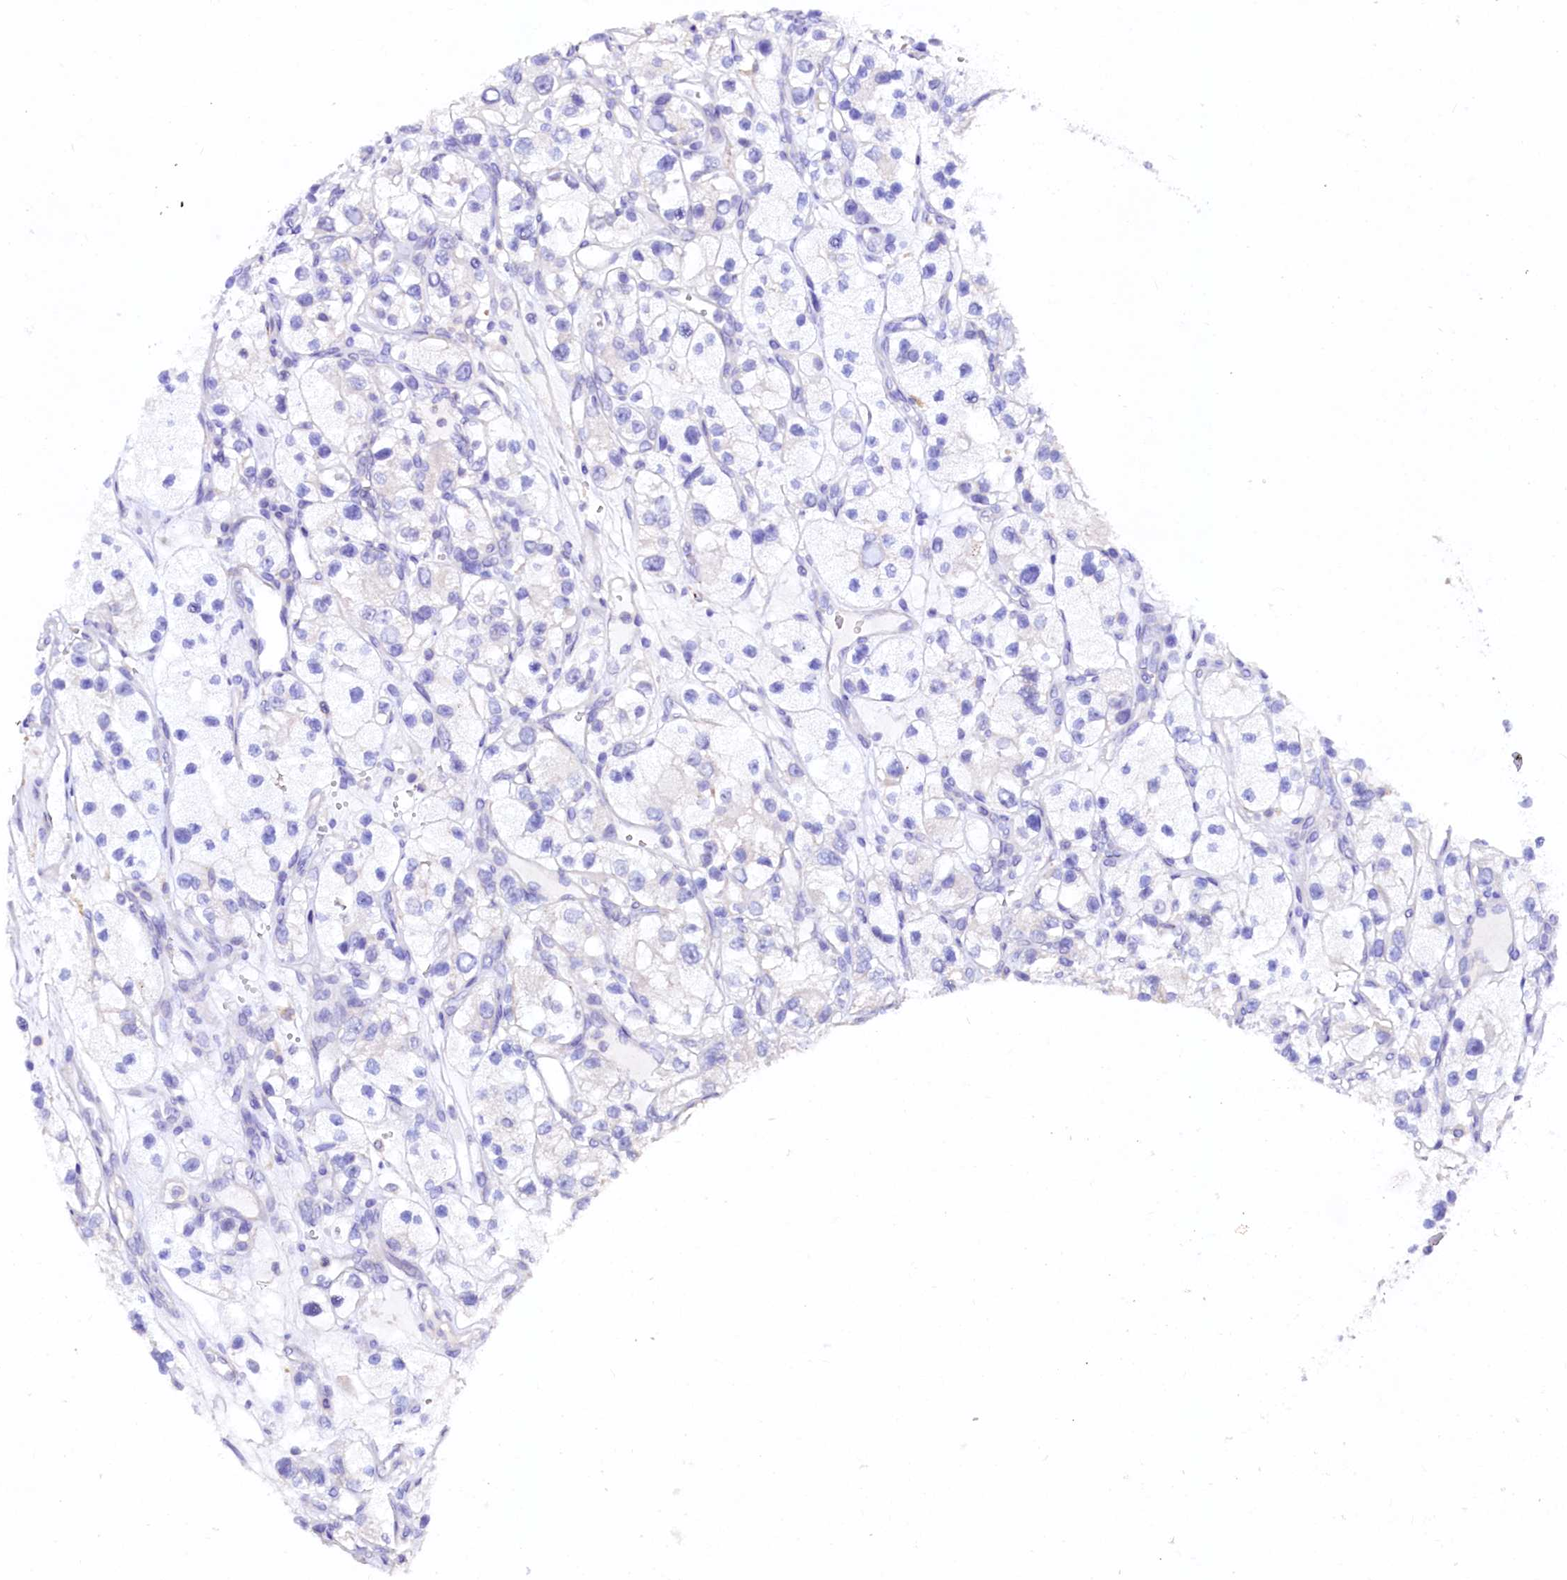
{"staining": {"intensity": "negative", "quantity": "none", "location": "none"}, "tissue": "renal cancer", "cell_type": "Tumor cells", "image_type": "cancer", "snomed": [{"axis": "morphology", "description": "Adenocarcinoma, NOS"}, {"axis": "topography", "description": "Kidney"}], "caption": "Immunohistochemistry (IHC) micrograph of renal cancer stained for a protein (brown), which exhibits no expression in tumor cells.", "gene": "NALF1", "patient": {"sex": "female", "age": 57}}